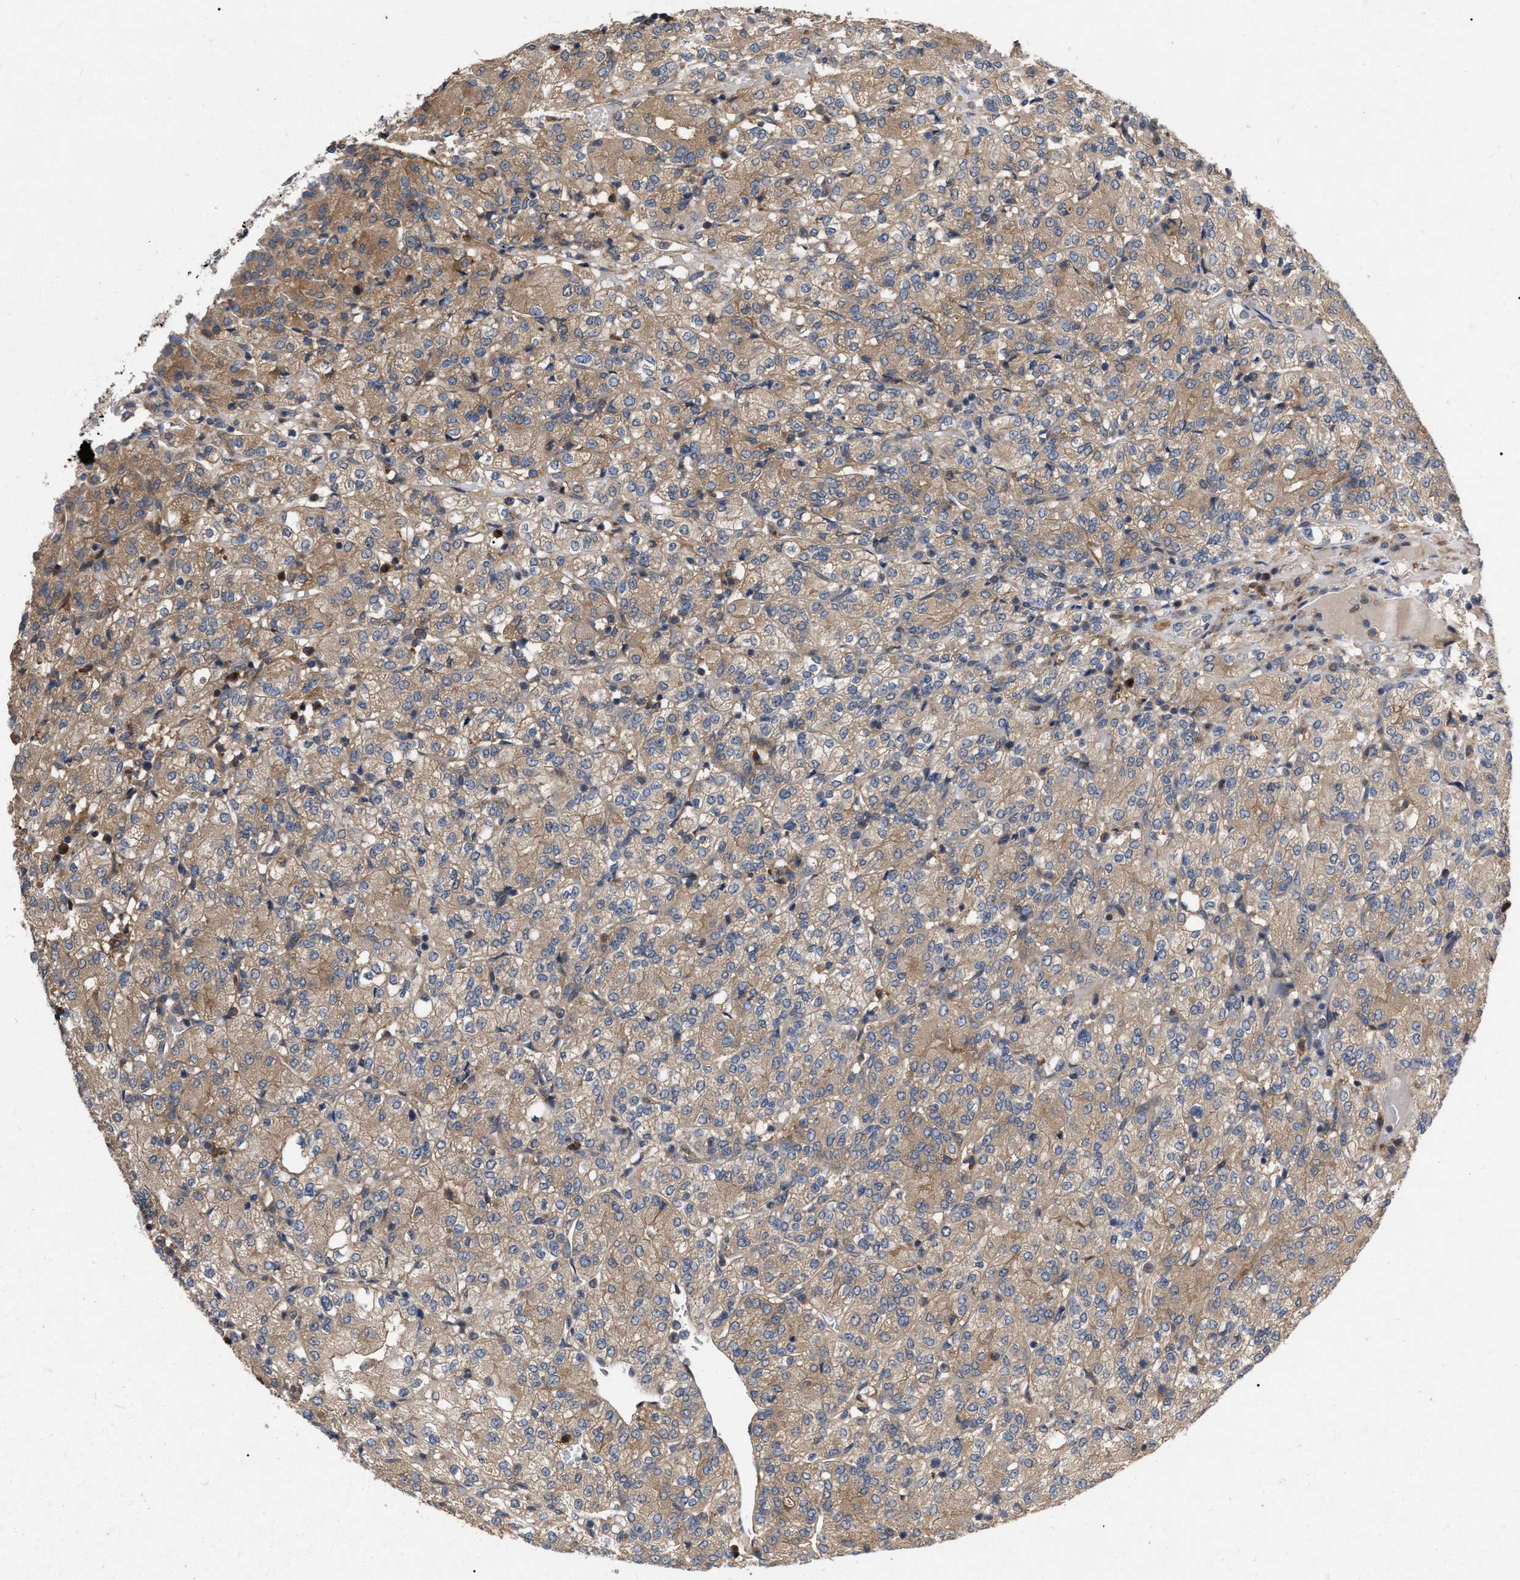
{"staining": {"intensity": "moderate", "quantity": ">75%", "location": "cytoplasmic/membranous"}, "tissue": "renal cancer", "cell_type": "Tumor cells", "image_type": "cancer", "snomed": [{"axis": "morphology", "description": "Adenocarcinoma, NOS"}, {"axis": "topography", "description": "Kidney"}], "caption": "Immunohistochemical staining of renal cancer displays moderate cytoplasmic/membranous protein staining in approximately >75% of tumor cells.", "gene": "CDKN2C", "patient": {"sex": "male", "age": 77}}